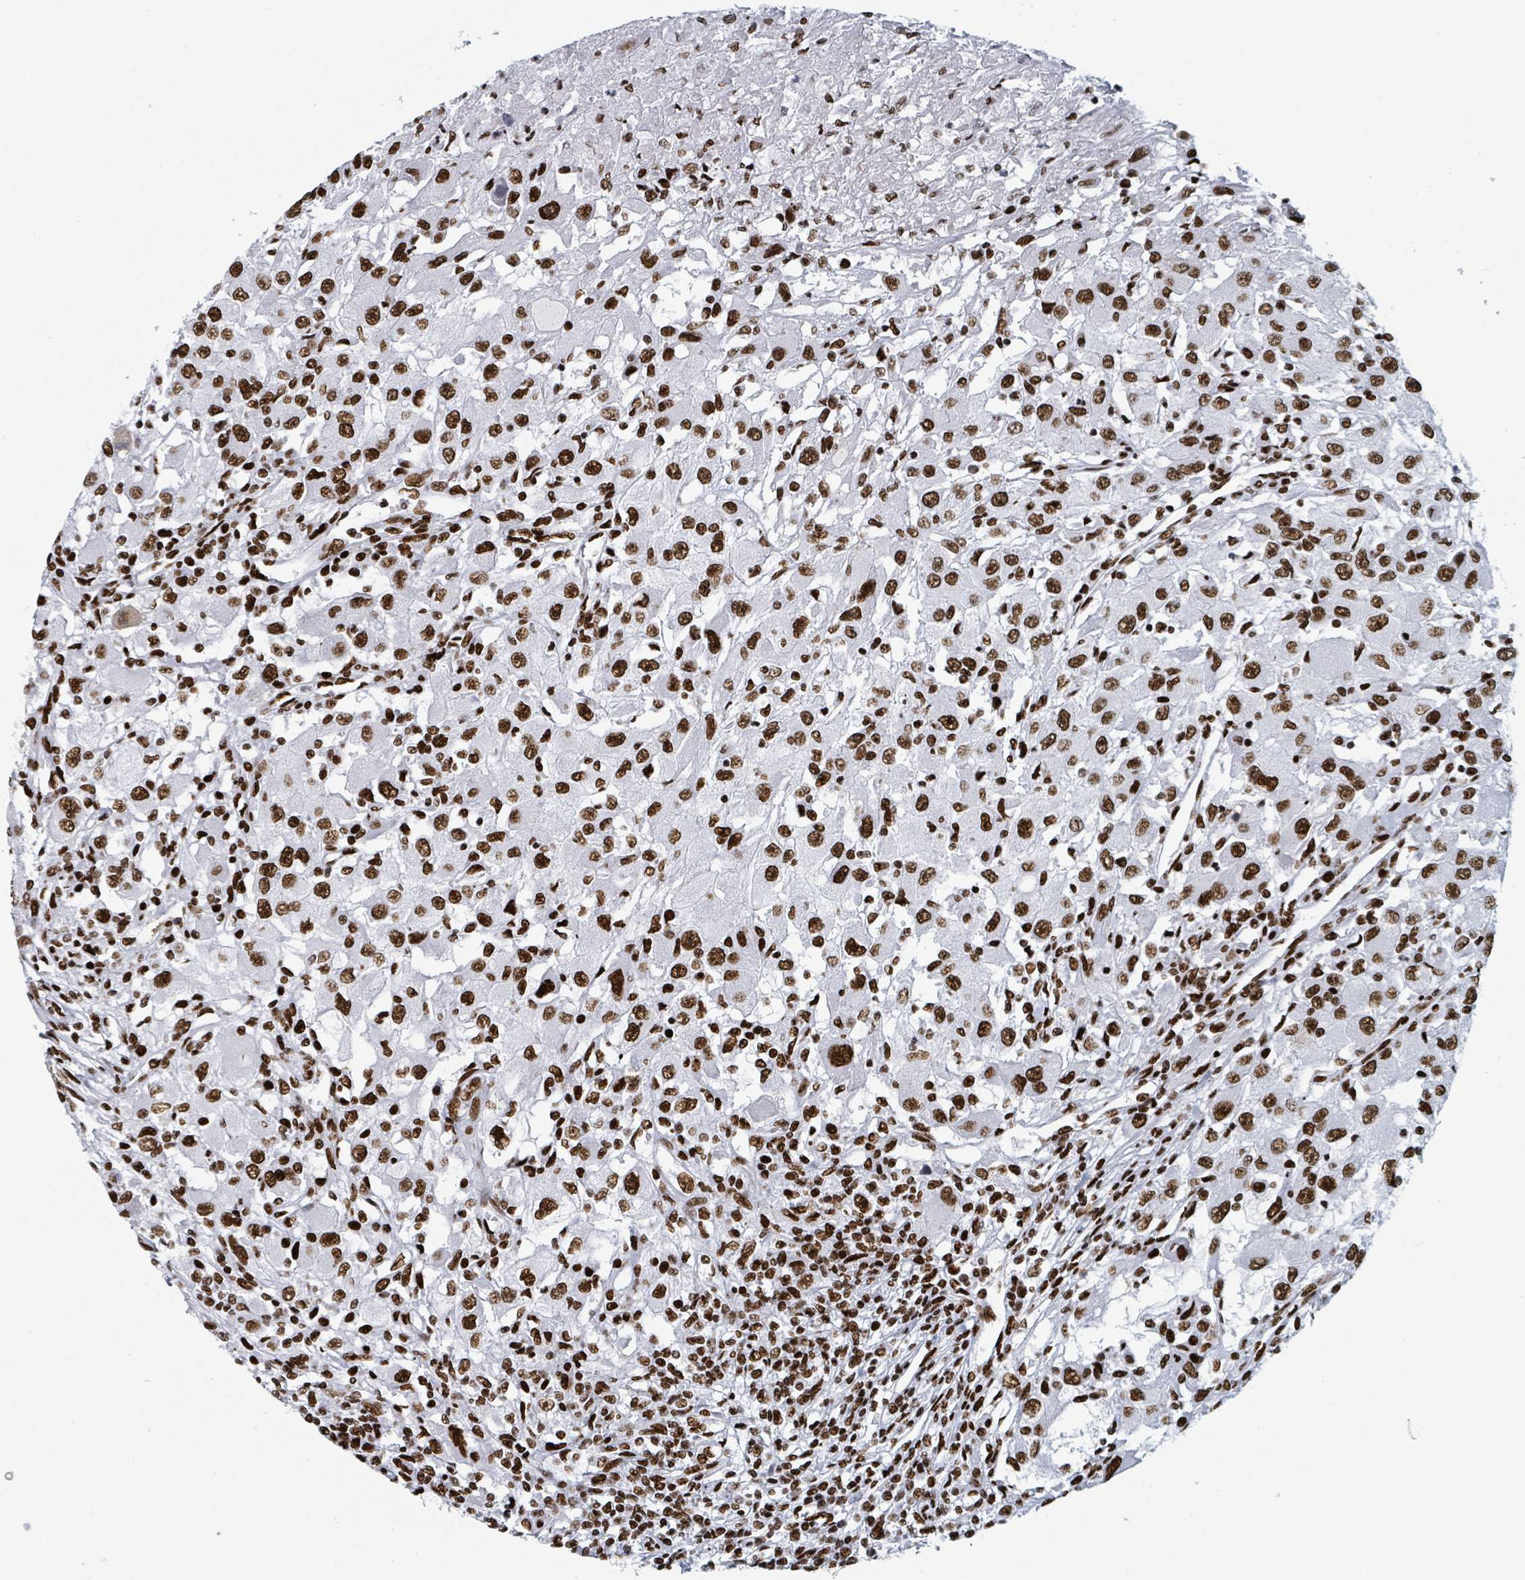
{"staining": {"intensity": "strong", "quantity": ">75%", "location": "cytoplasmic/membranous"}, "tissue": "renal cancer", "cell_type": "Tumor cells", "image_type": "cancer", "snomed": [{"axis": "morphology", "description": "Adenocarcinoma, NOS"}, {"axis": "topography", "description": "Kidney"}], "caption": "Renal cancer (adenocarcinoma) stained for a protein exhibits strong cytoplasmic/membranous positivity in tumor cells.", "gene": "DHX16", "patient": {"sex": "female", "age": 67}}